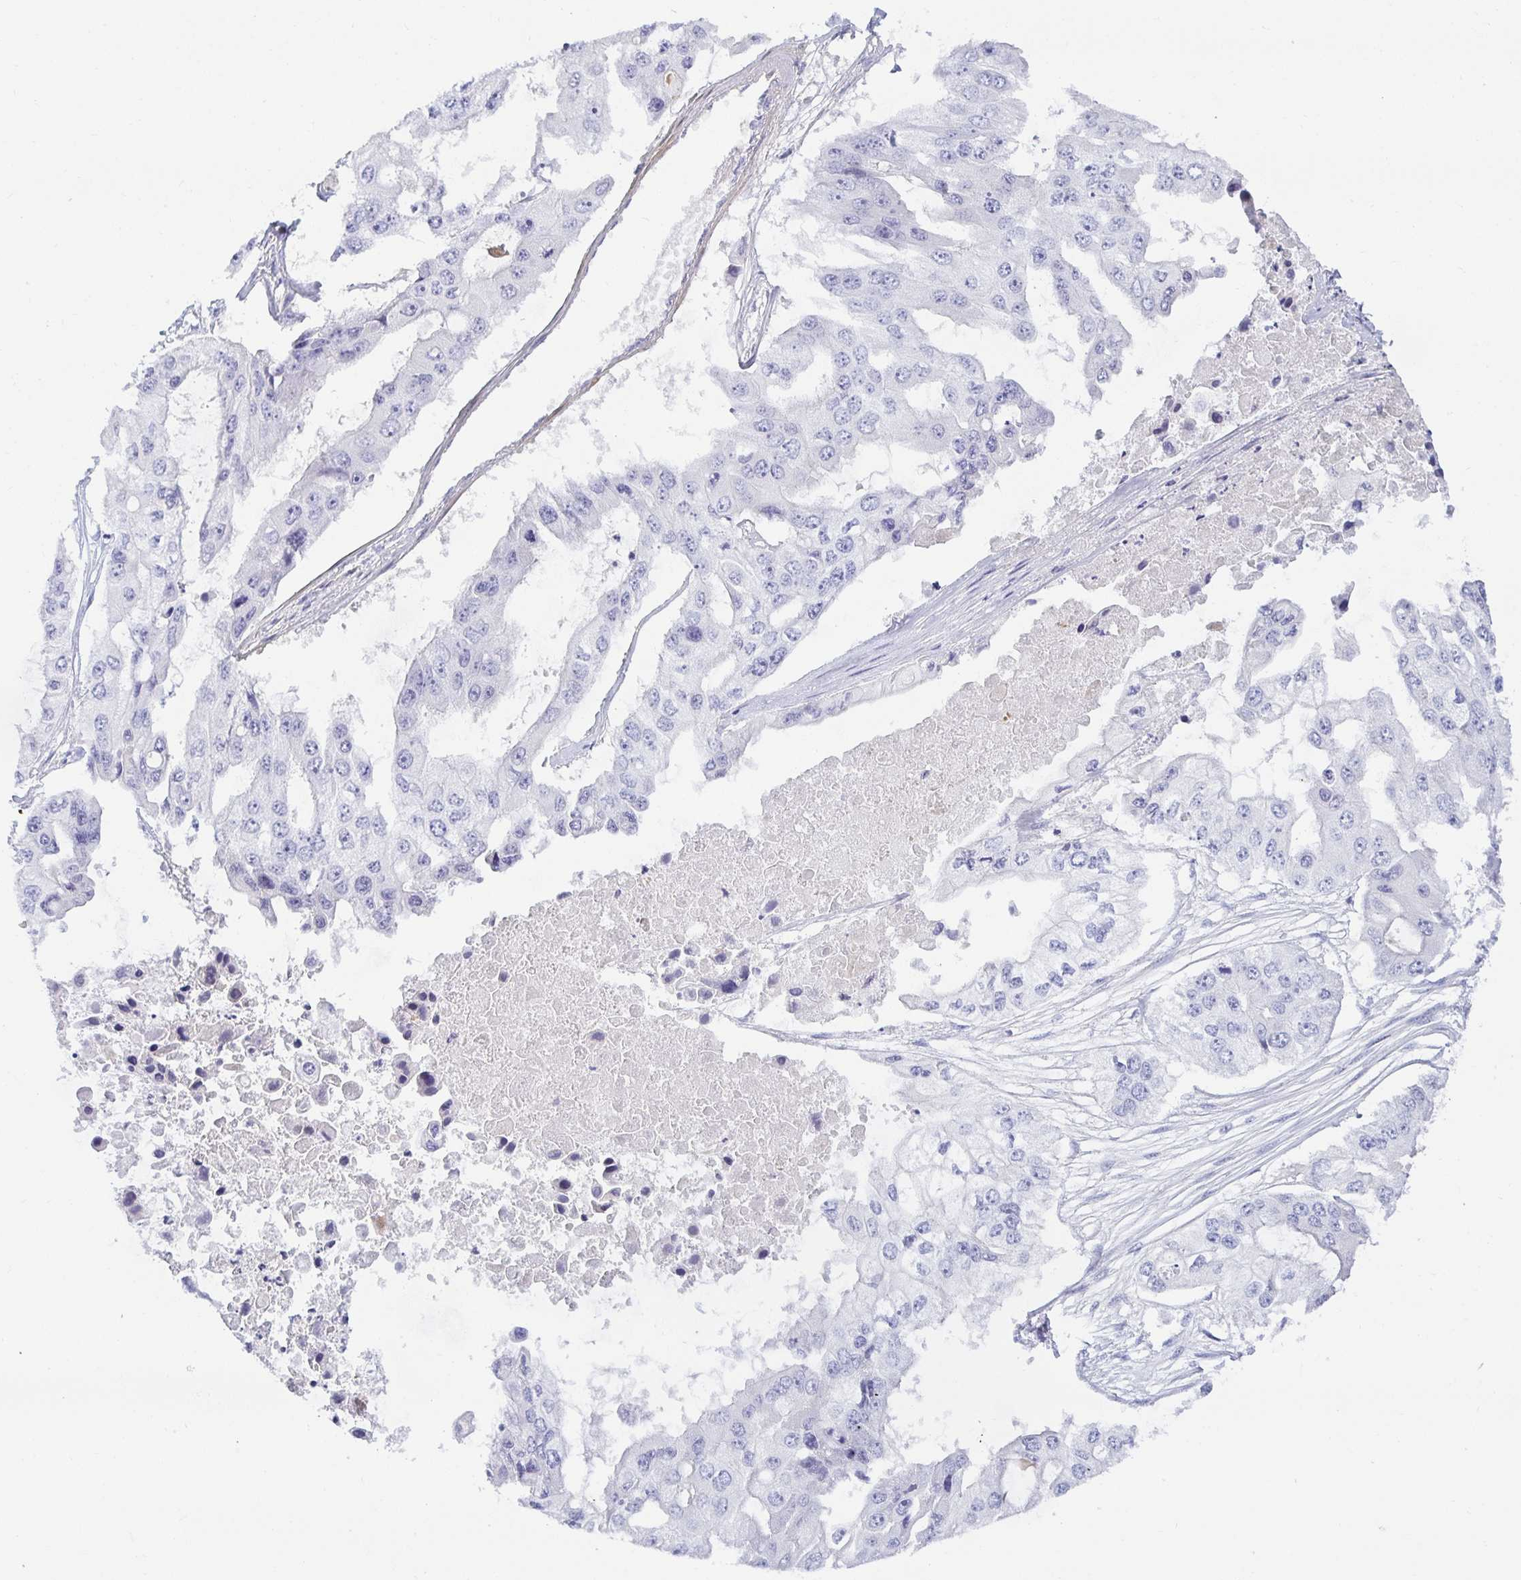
{"staining": {"intensity": "negative", "quantity": "none", "location": "none"}, "tissue": "ovarian cancer", "cell_type": "Tumor cells", "image_type": "cancer", "snomed": [{"axis": "morphology", "description": "Cystadenocarcinoma, serous, NOS"}, {"axis": "topography", "description": "Ovary"}], "caption": "Photomicrograph shows no significant protein expression in tumor cells of ovarian cancer (serous cystadenocarcinoma).", "gene": "SPAG4", "patient": {"sex": "female", "age": 56}}